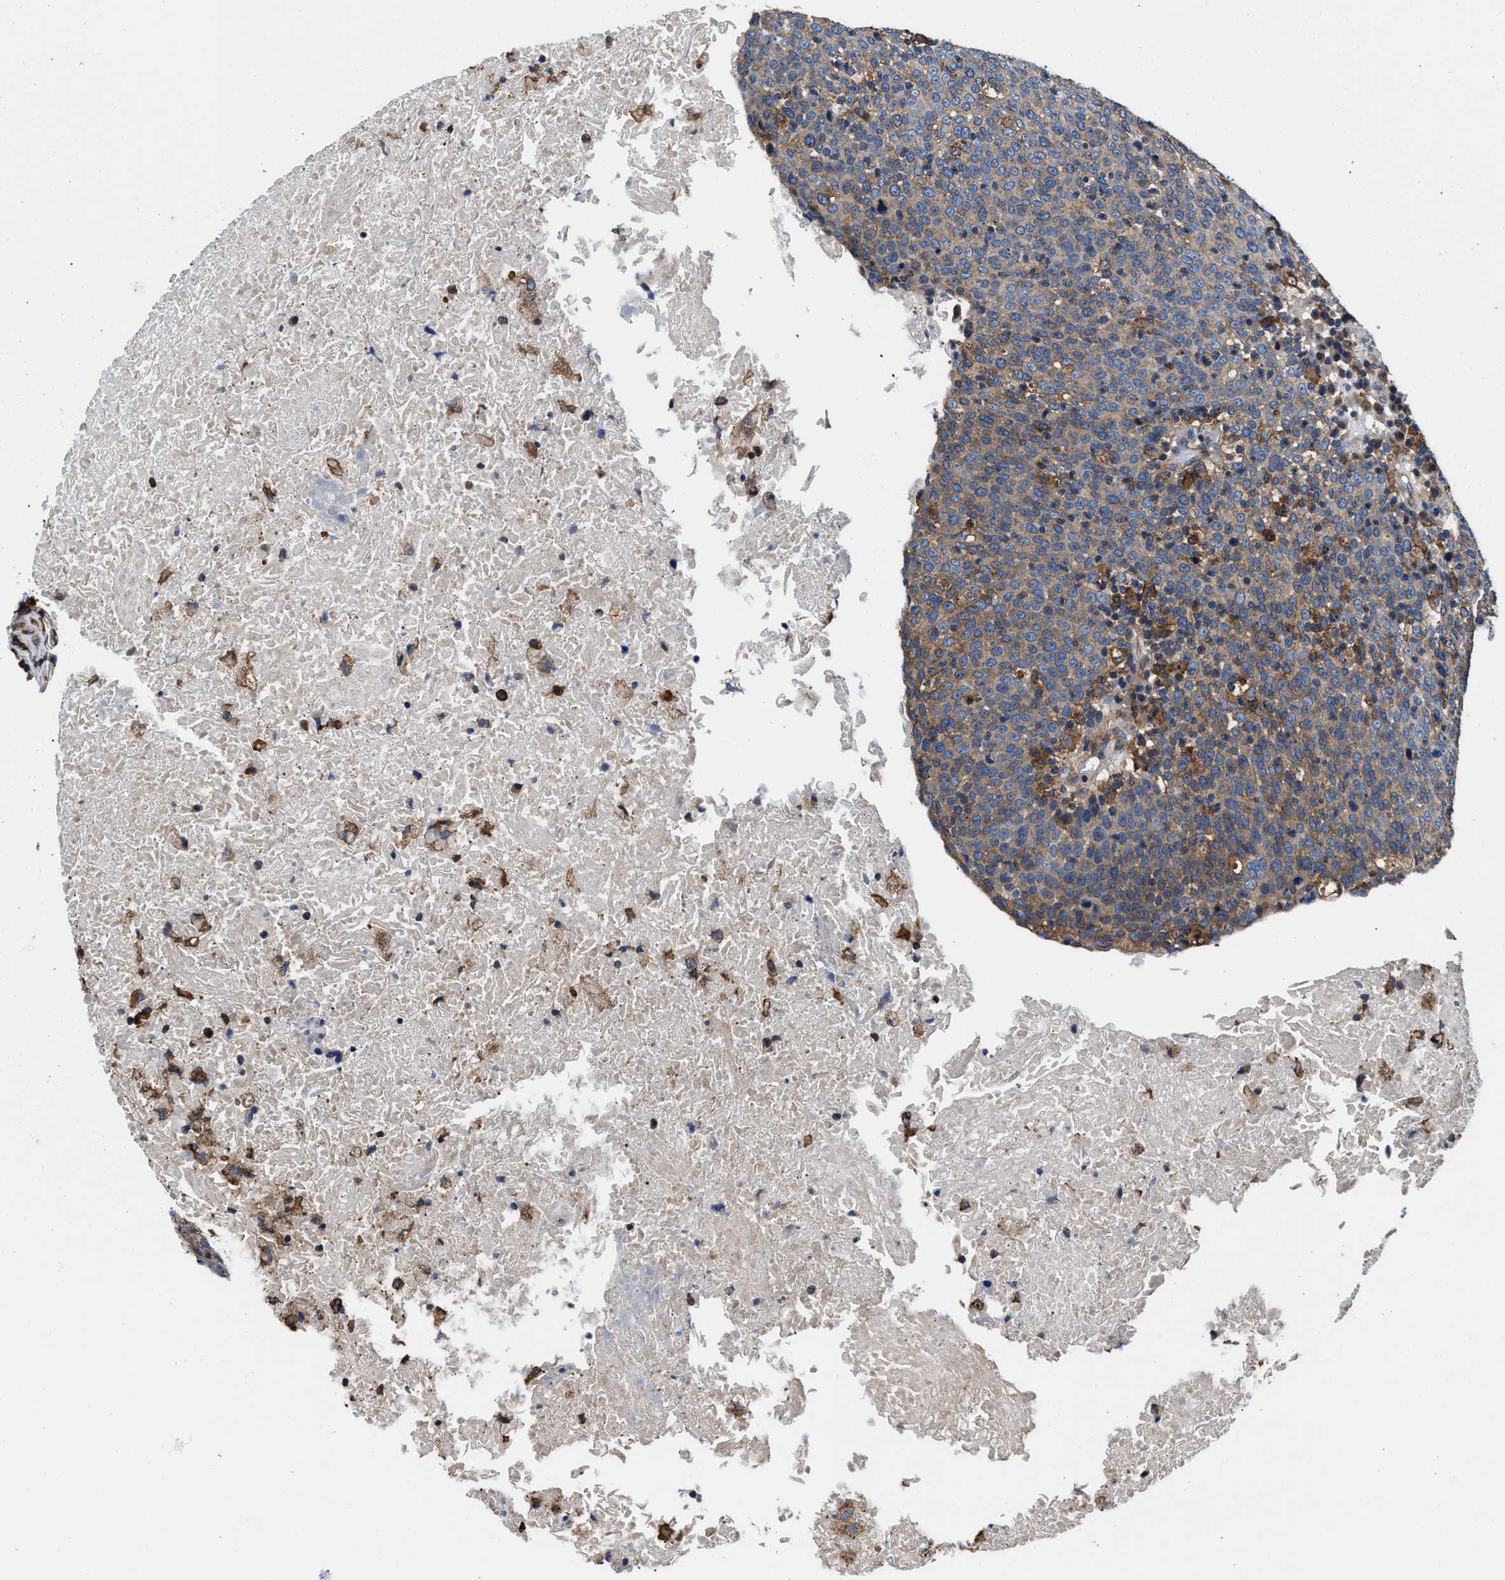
{"staining": {"intensity": "weak", "quantity": ">75%", "location": "cytoplasmic/membranous"}, "tissue": "head and neck cancer", "cell_type": "Tumor cells", "image_type": "cancer", "snomed": [{"axis": "morphology", "description": "Squamous cell carcinoma, NOS"}, {"axis": "morphology", "description": "Squamous cell carcinoma, metastatic, NOS"}, {"axis": "topography", "description": "Lymph node"}, {"axis": "topography", "description": "Head-Neck"}], "caption": "A brown stain highlights weak cytoplasmic/membranous expression of a protein in head and neck cancer (squamous cell carcinoma) tumor cells.", "gene": "PPP1R9B", "patient": {"sex": "male", "age": 62}}